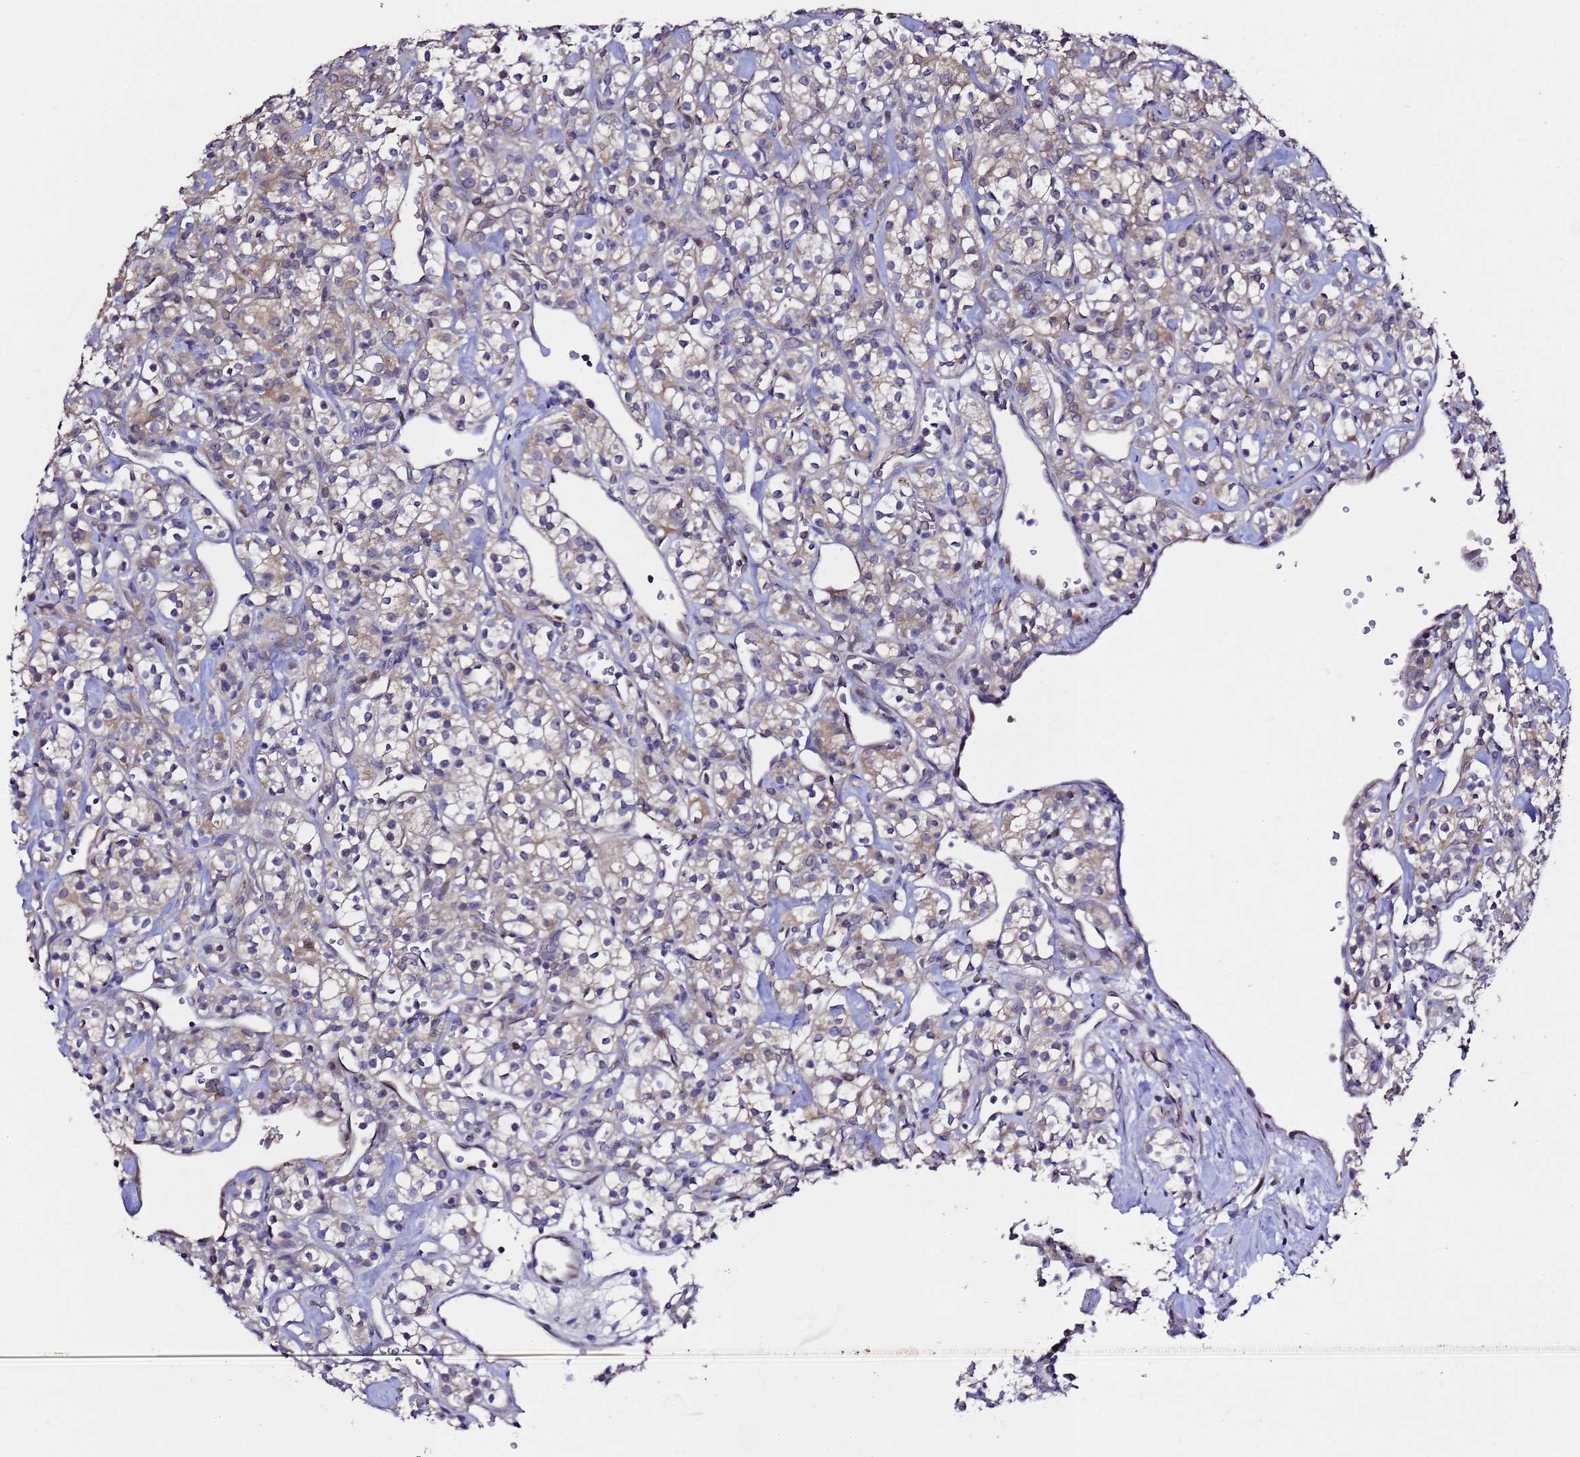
{"staining": {"intensity": "negative", "quantity": "none", "location": "none"}, "tissue": "renal cancer", "cell_type": "Tumor cells", "image_type": "cancer", "snomed": [{"axis": "morphology", "description": "Adenocarcinoma, NOS"}, {"axis": "topography", "description": "Kidney"}], "caption": "This is an IHC image of renal adenocarcinoma. There is no positivity in tumor cells.", "gene": "ALG3", "patient": {"sex": "male", "age": 77}}